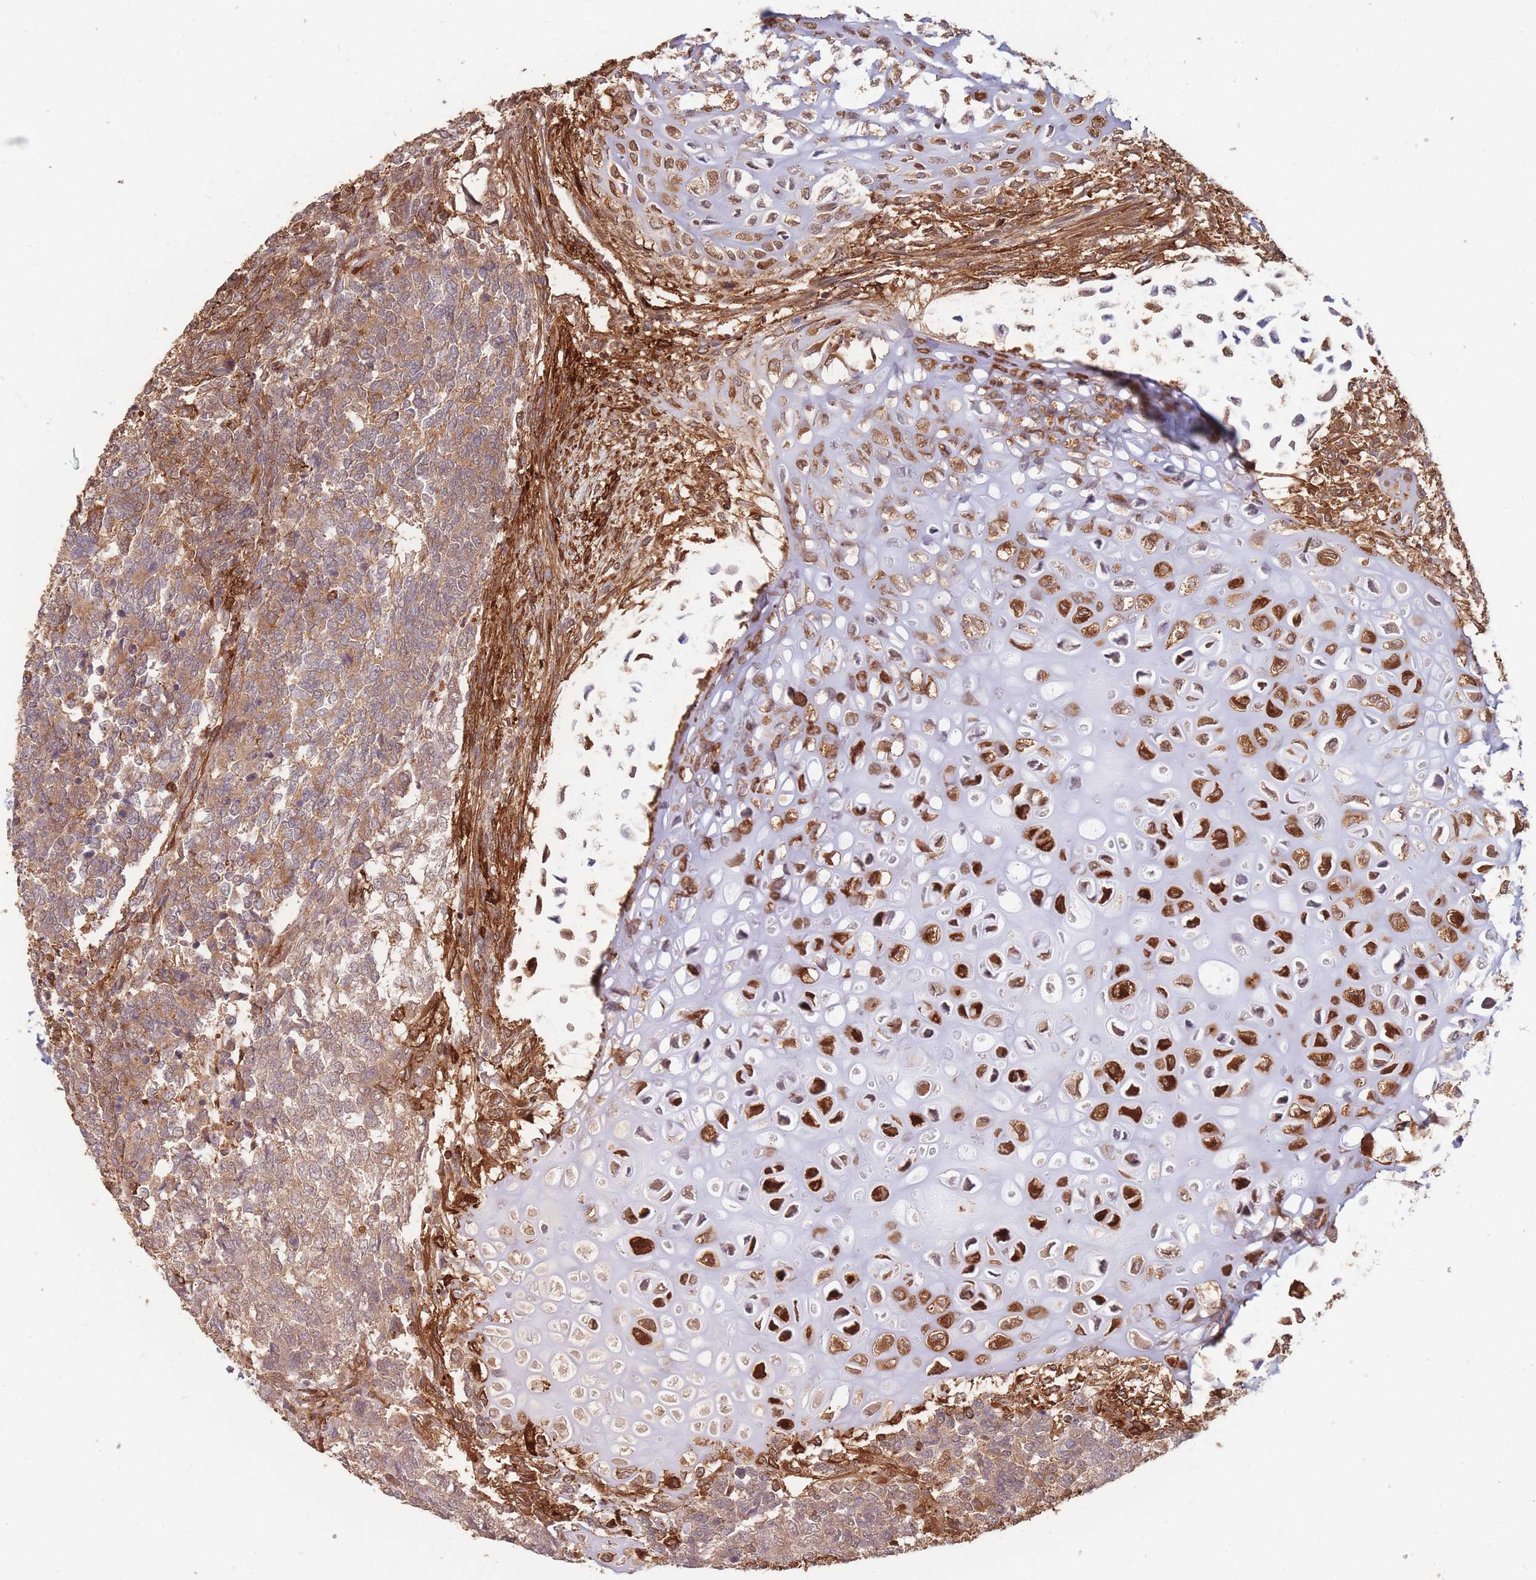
{"staining": {"intensity": "strong", "quantity": "25%-75%", "location": "cytoplasmic/membranous"}, "tissue": "testis cancer", "cell_type": "Tumor cells", "image_type": "cancer", "snomed": [{"axis": "morphology", "description": "Carcinoma, Embryonal, NOS"}, {"axis": "topography", "description": "Testis"}], "caption": "A micrograph of human embryonal carcinoma (testis) stained for a protein reveals strong cytoplasmic/membranous brown staining in tumor cells.", "gene": "PLS3", "patient": {"sex": "male", "age": 23}}